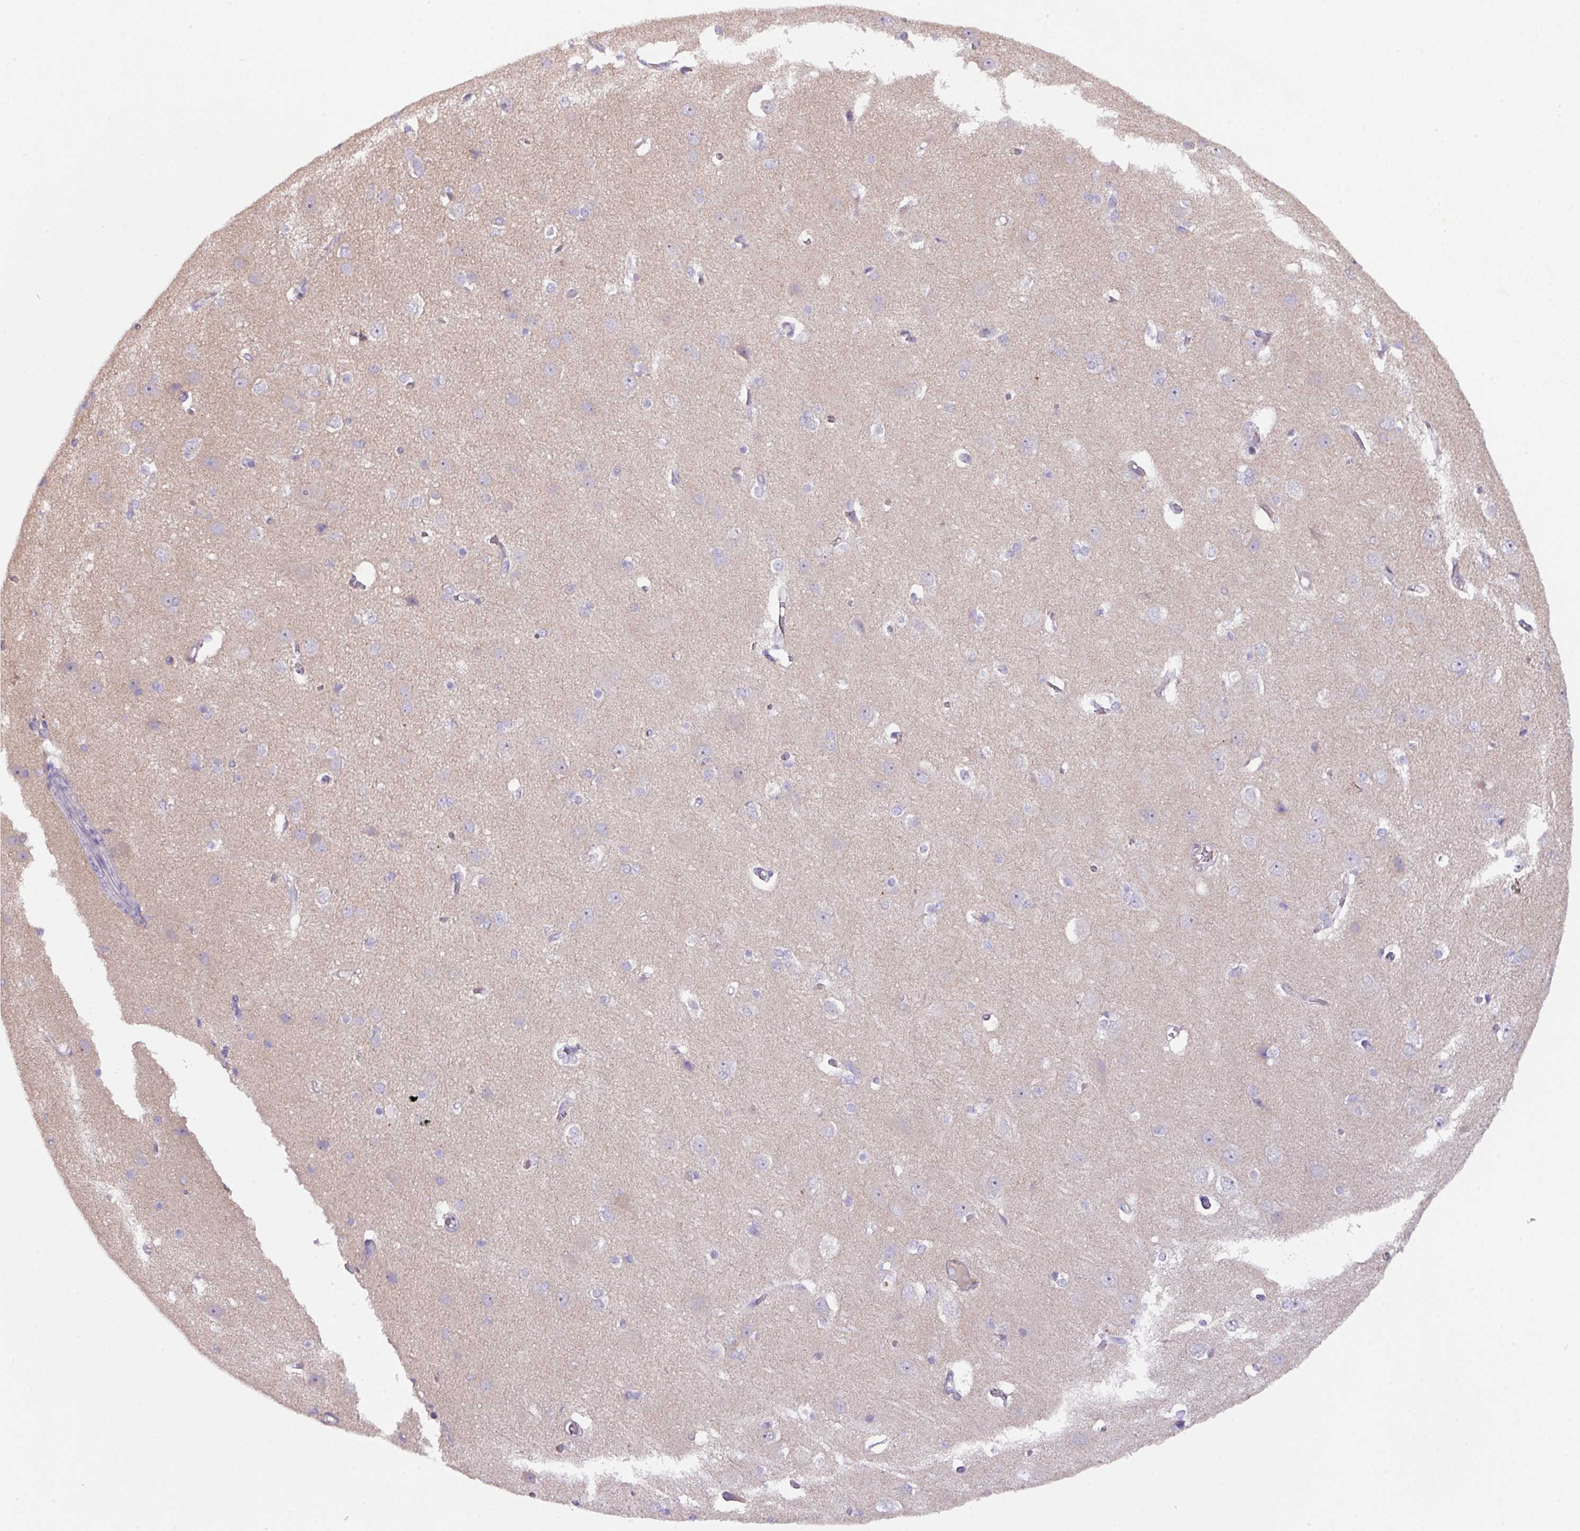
{"staining": {"intensity": "negative", "quantity": "none", "location": "none"}, "tissue": "cerebral cortex", "cell_type": "Endothelial cells", "image_type": "normal", "snomed": [{"axis": "morphology", "description": "Normal tissue, NOS"}, {"axis": "topography", "description": "Cerebral cortex"}], "caption": "IHC photomicrograph of benign cerebral cortex: cerebral cortex stained with DAB (3,3'-diaminobenzidine) exhibits no significant protein positivity in endothelial cells.", "gene": "ZNF394", "patient": {"sex": "male", "age": 37}}